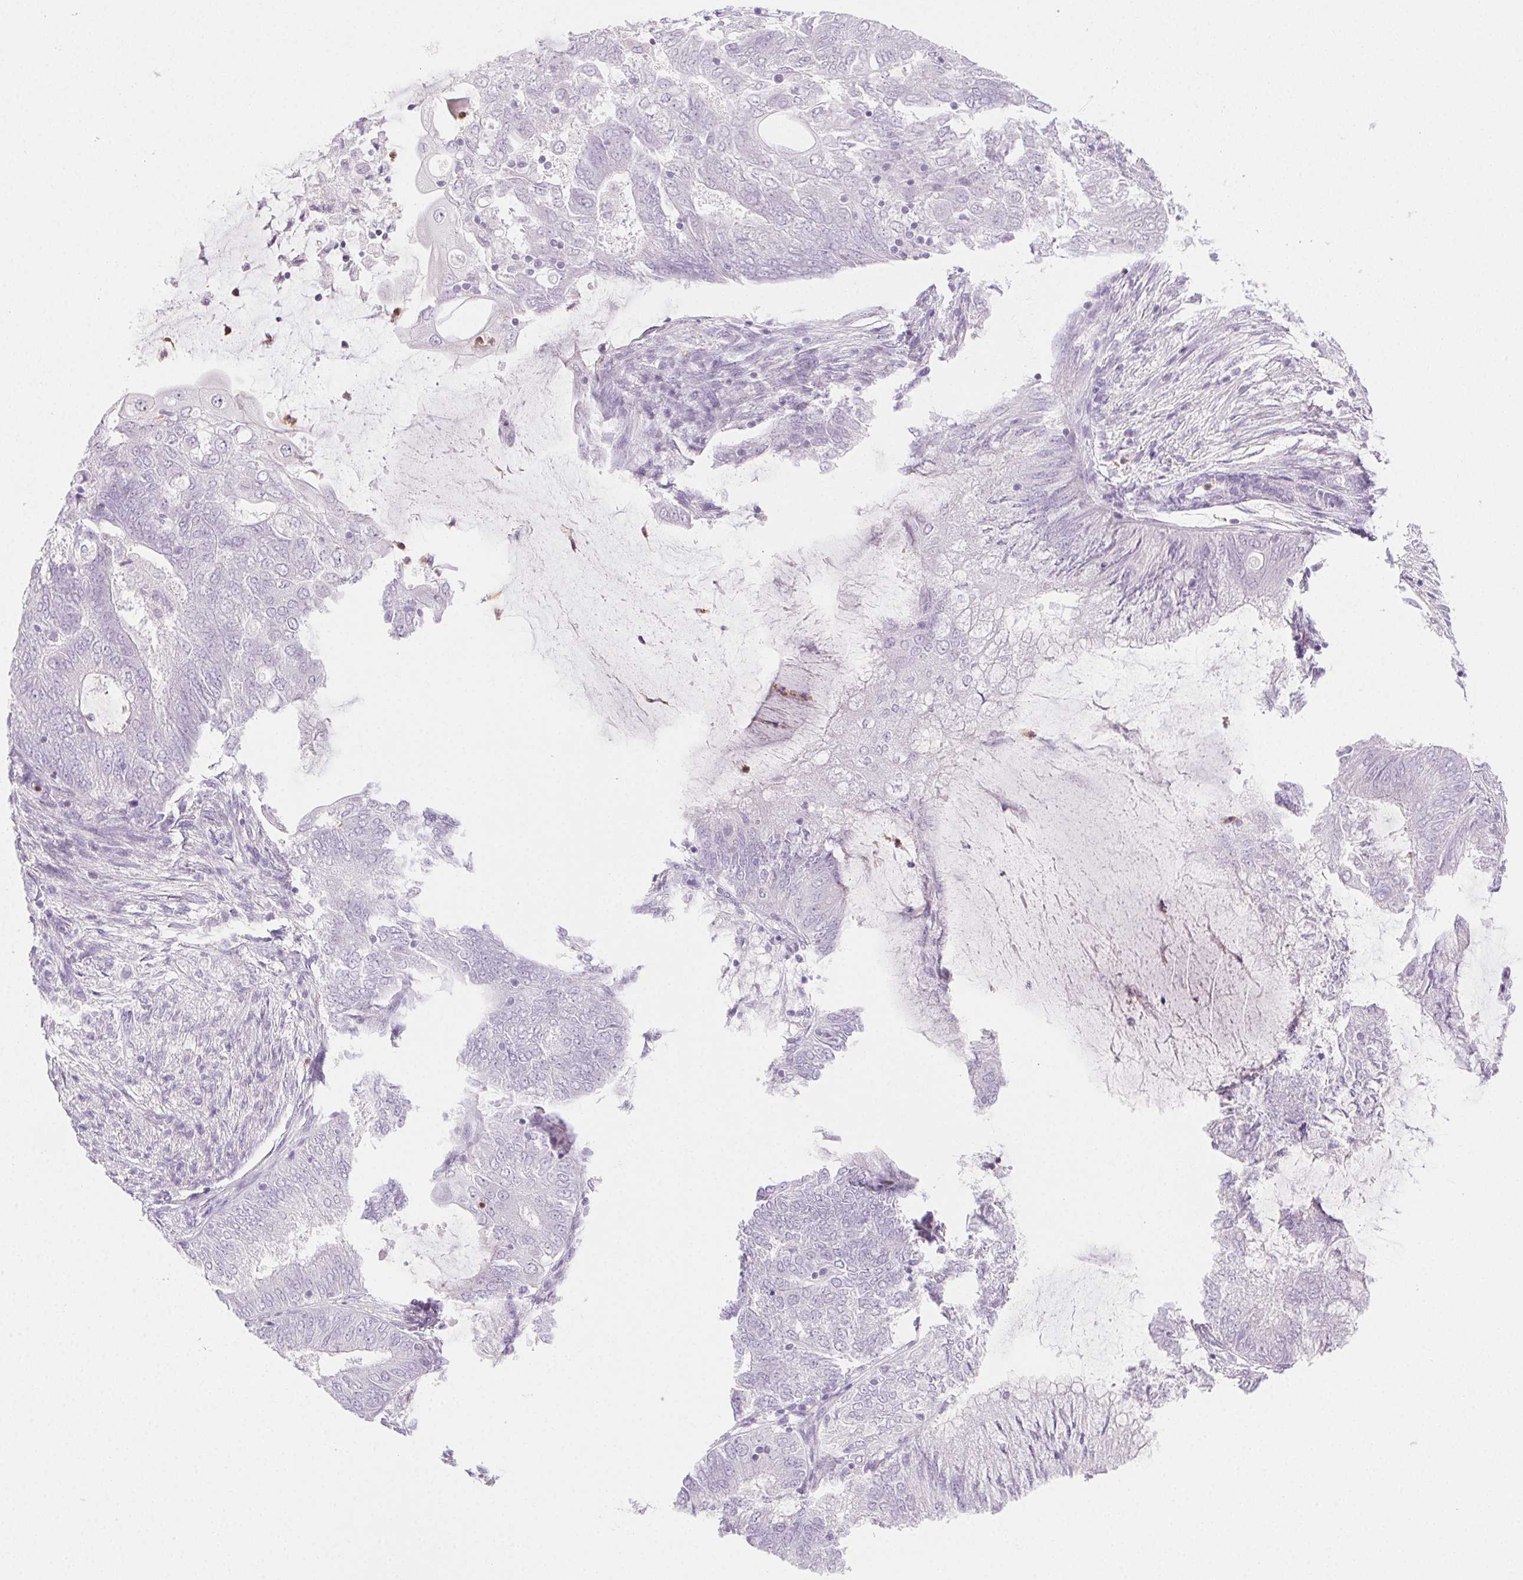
{"staining": {"intensity": "negative", "quantity": "none", "location": "none"}, "tissue": "endometrial cancer", "cell_type": "Tumor cells", "image_type": "cancer", "snomed": [{"axis": "morphology", "description": "Adenocarcinoma, NOS"}, {"axis": "topography", "description": "Endometrium"}], "caption": "A high-resolution image shows immunohistochemistry staining of endometrial cancer (adenocarcinoma), which shows no significant positivity in tumor cells. (DAB immunohistochemistry, high magnification).", "gene": "TMEM45A", "patient": {"sex": "female", "age": 62}}